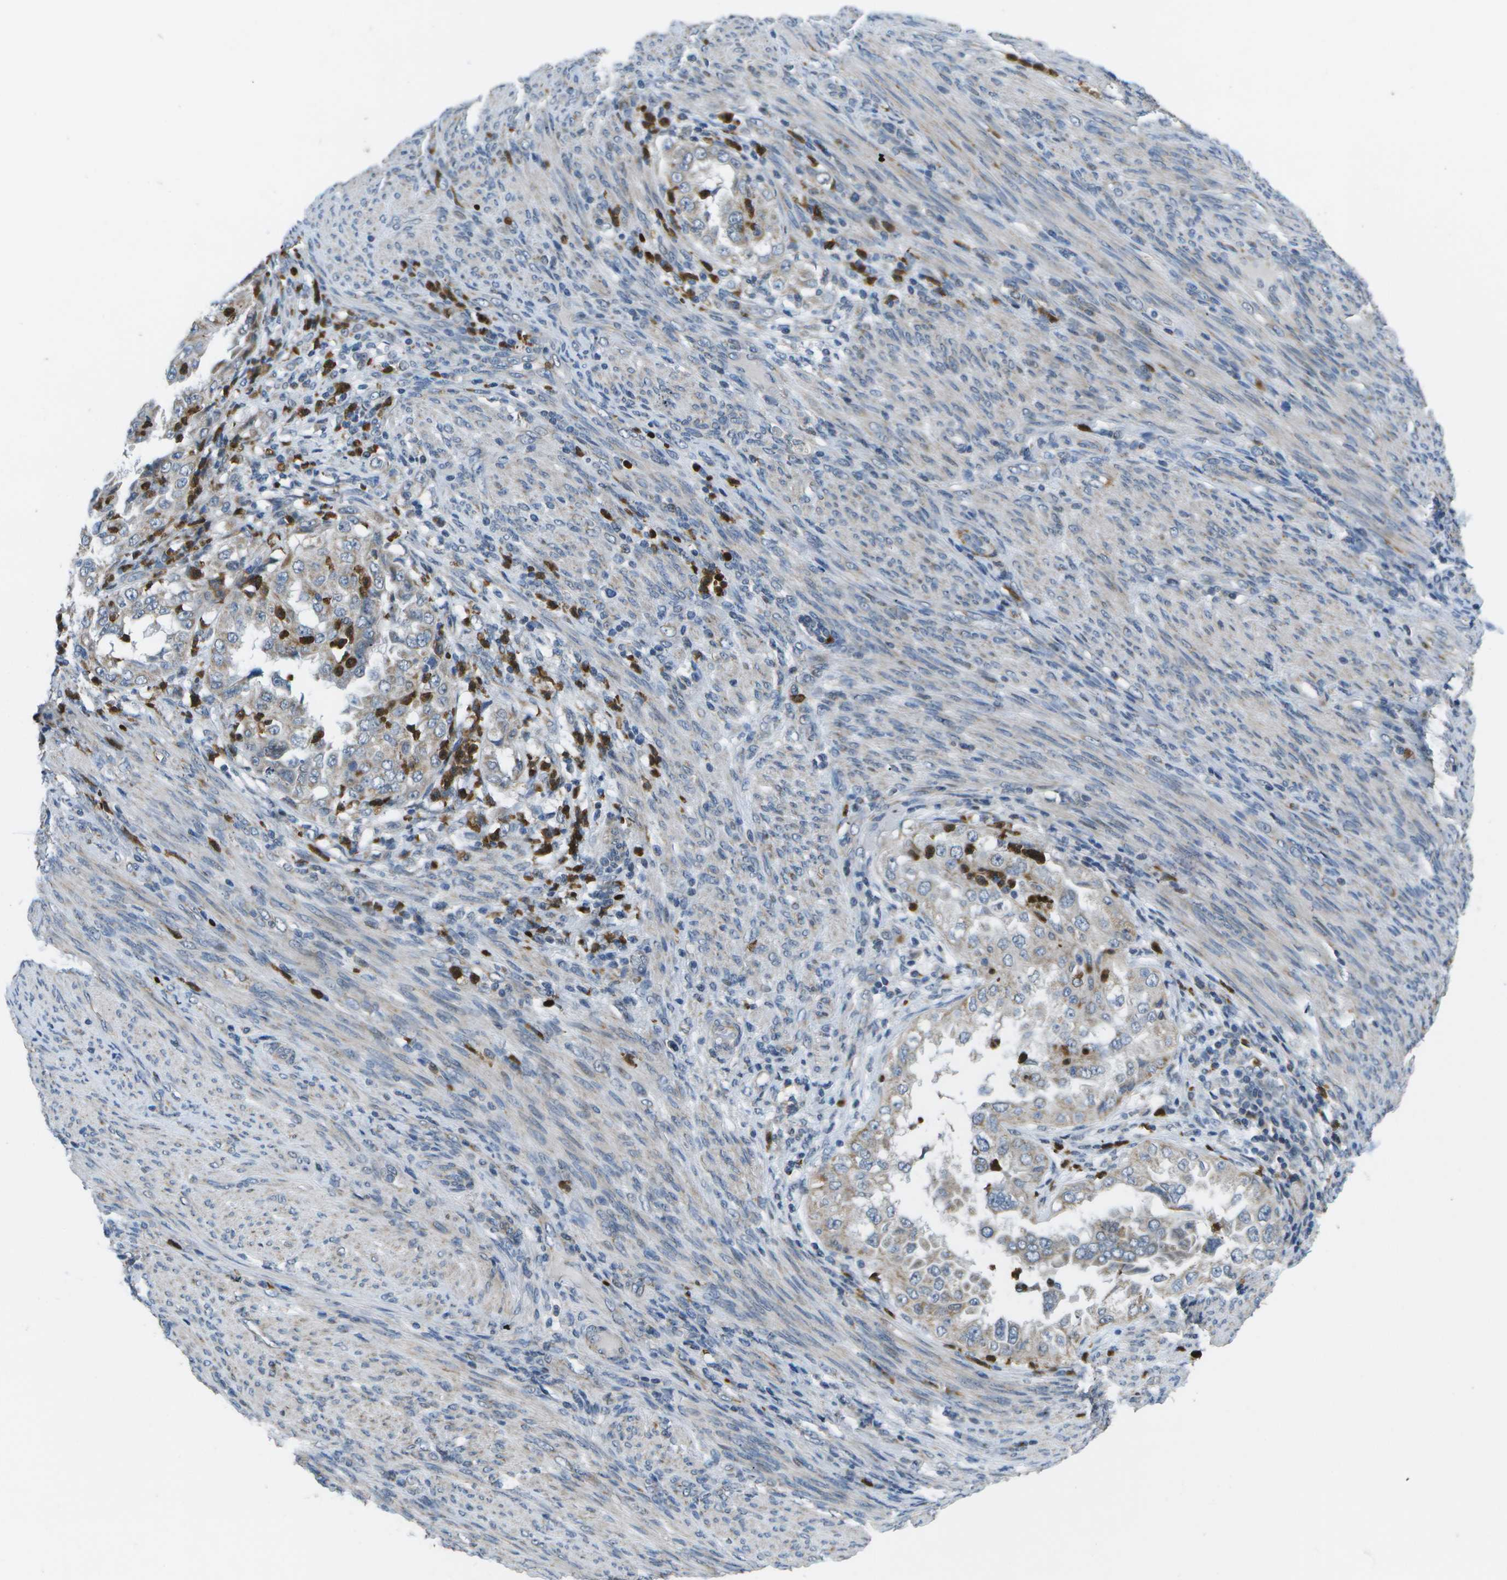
{"staining": {"intensity": "weak", "quantity": "25%-75%", "location": "cytoplasmic/membranous"}, "tissue": "endometrial cancer", "cell_type": "Tumor cells", "image_type": "cancer", "snomed": [{"axis": "morphology", "description": "Adenocarcinoma, NOS"}, {"axis": "topography", "description": "Endometrium"}], "caption": "Endometrial adenocarcinoma tissue shows weak cytoplasmic/membranous expression in approximately 25%-75% of tumor cells", "gene": "GALNT15", "patient": {"sex": "female", "age": 85}}